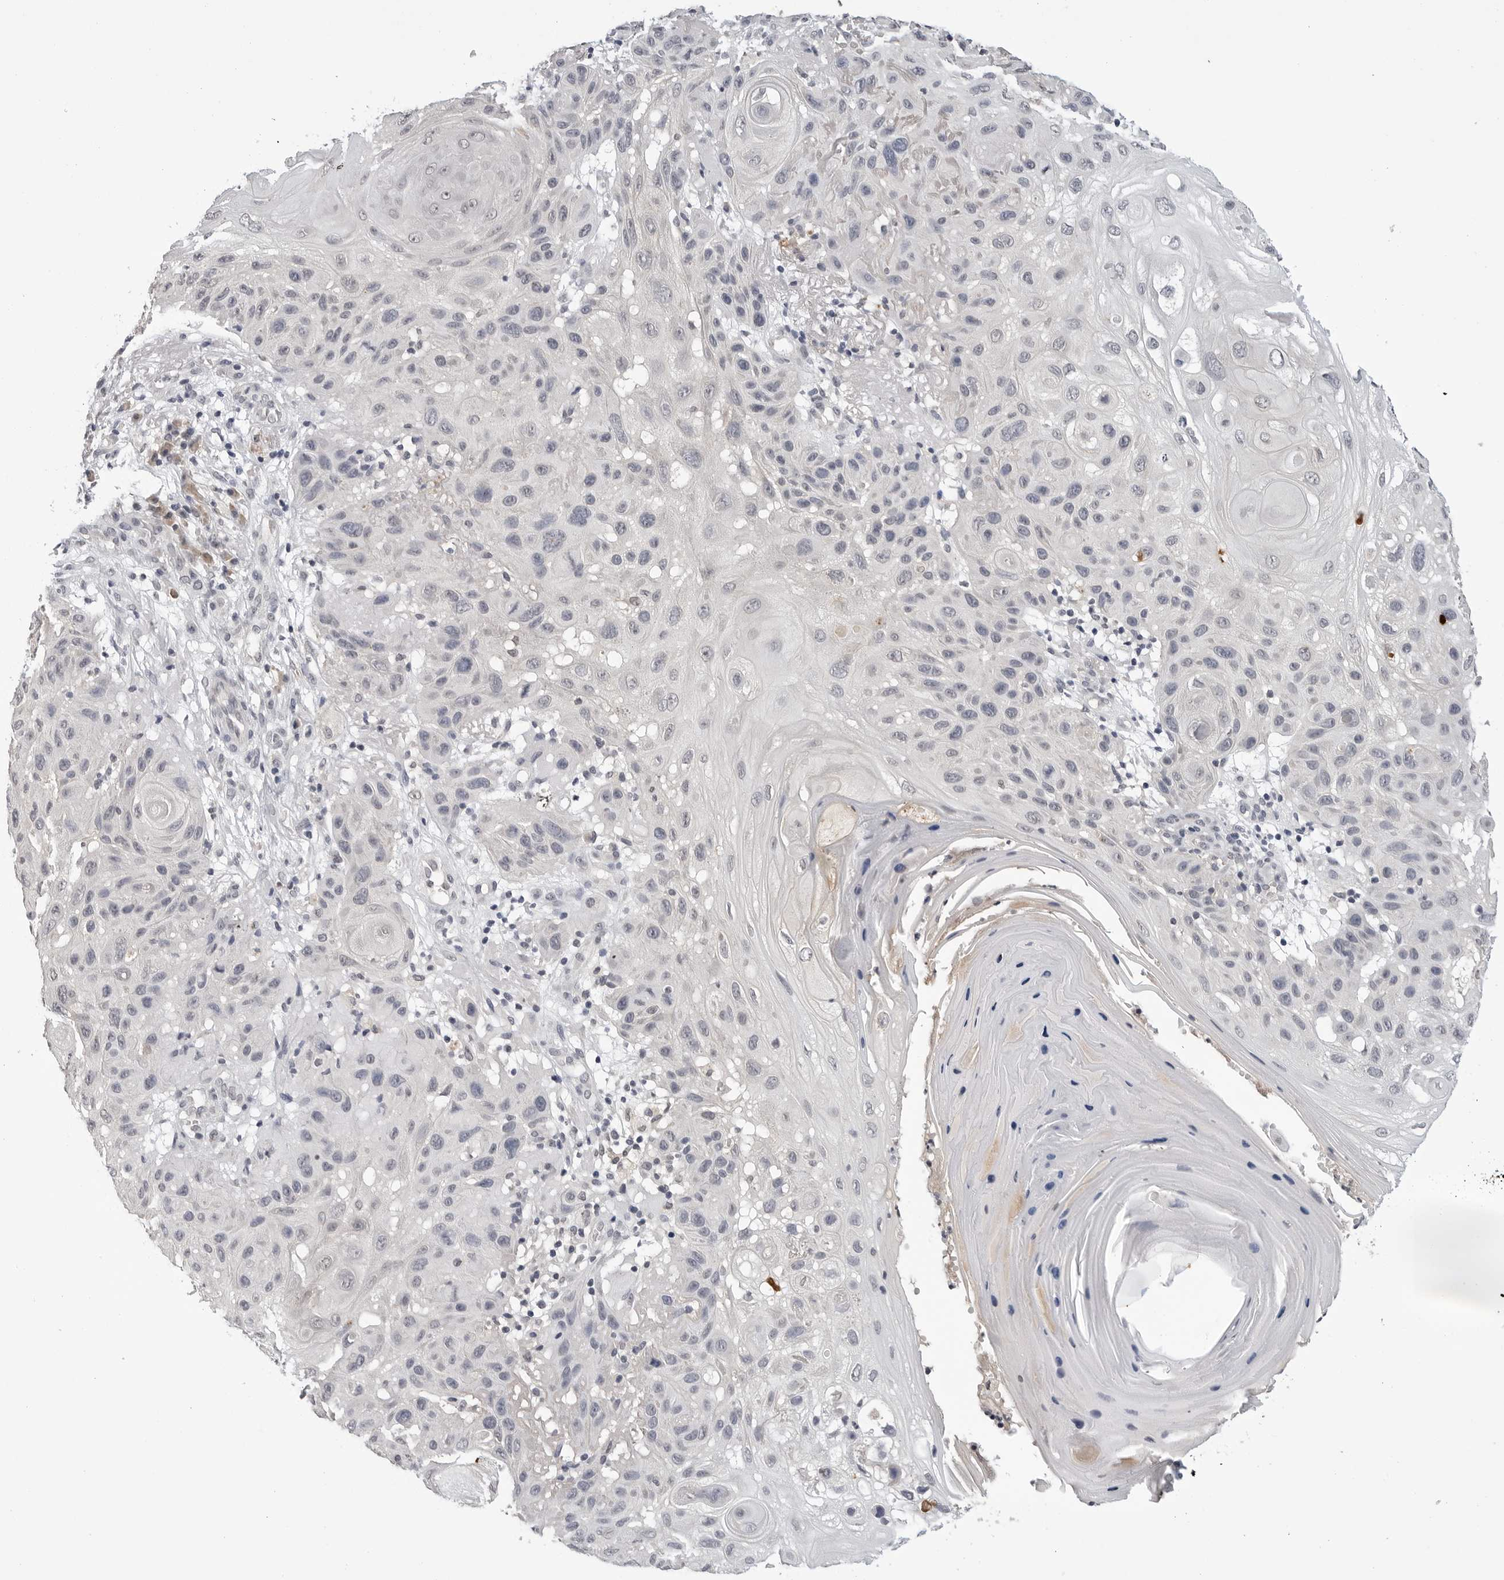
{"staining": {"intensity": "negative", "quantity": "none", "location": "none"}, "tissue": "skin cancer", "cell_type": "Tumor cells", "image_type": "cancer", "snomed": [{"axis": "morphology", "description": "Normal tissue, NOS"}, {"axis": "morphology", "description": "Squamous cell carcinoma, NOS"}, {"axis": "topography", "description": "Skin"}], "caption": "Human skin squamous cell carcinoma stained for a protein using immunohistochemistry reveals no expression in tumor cells.", "gene": "CDK20", "patient": {"sex": "female", "age": 96}}